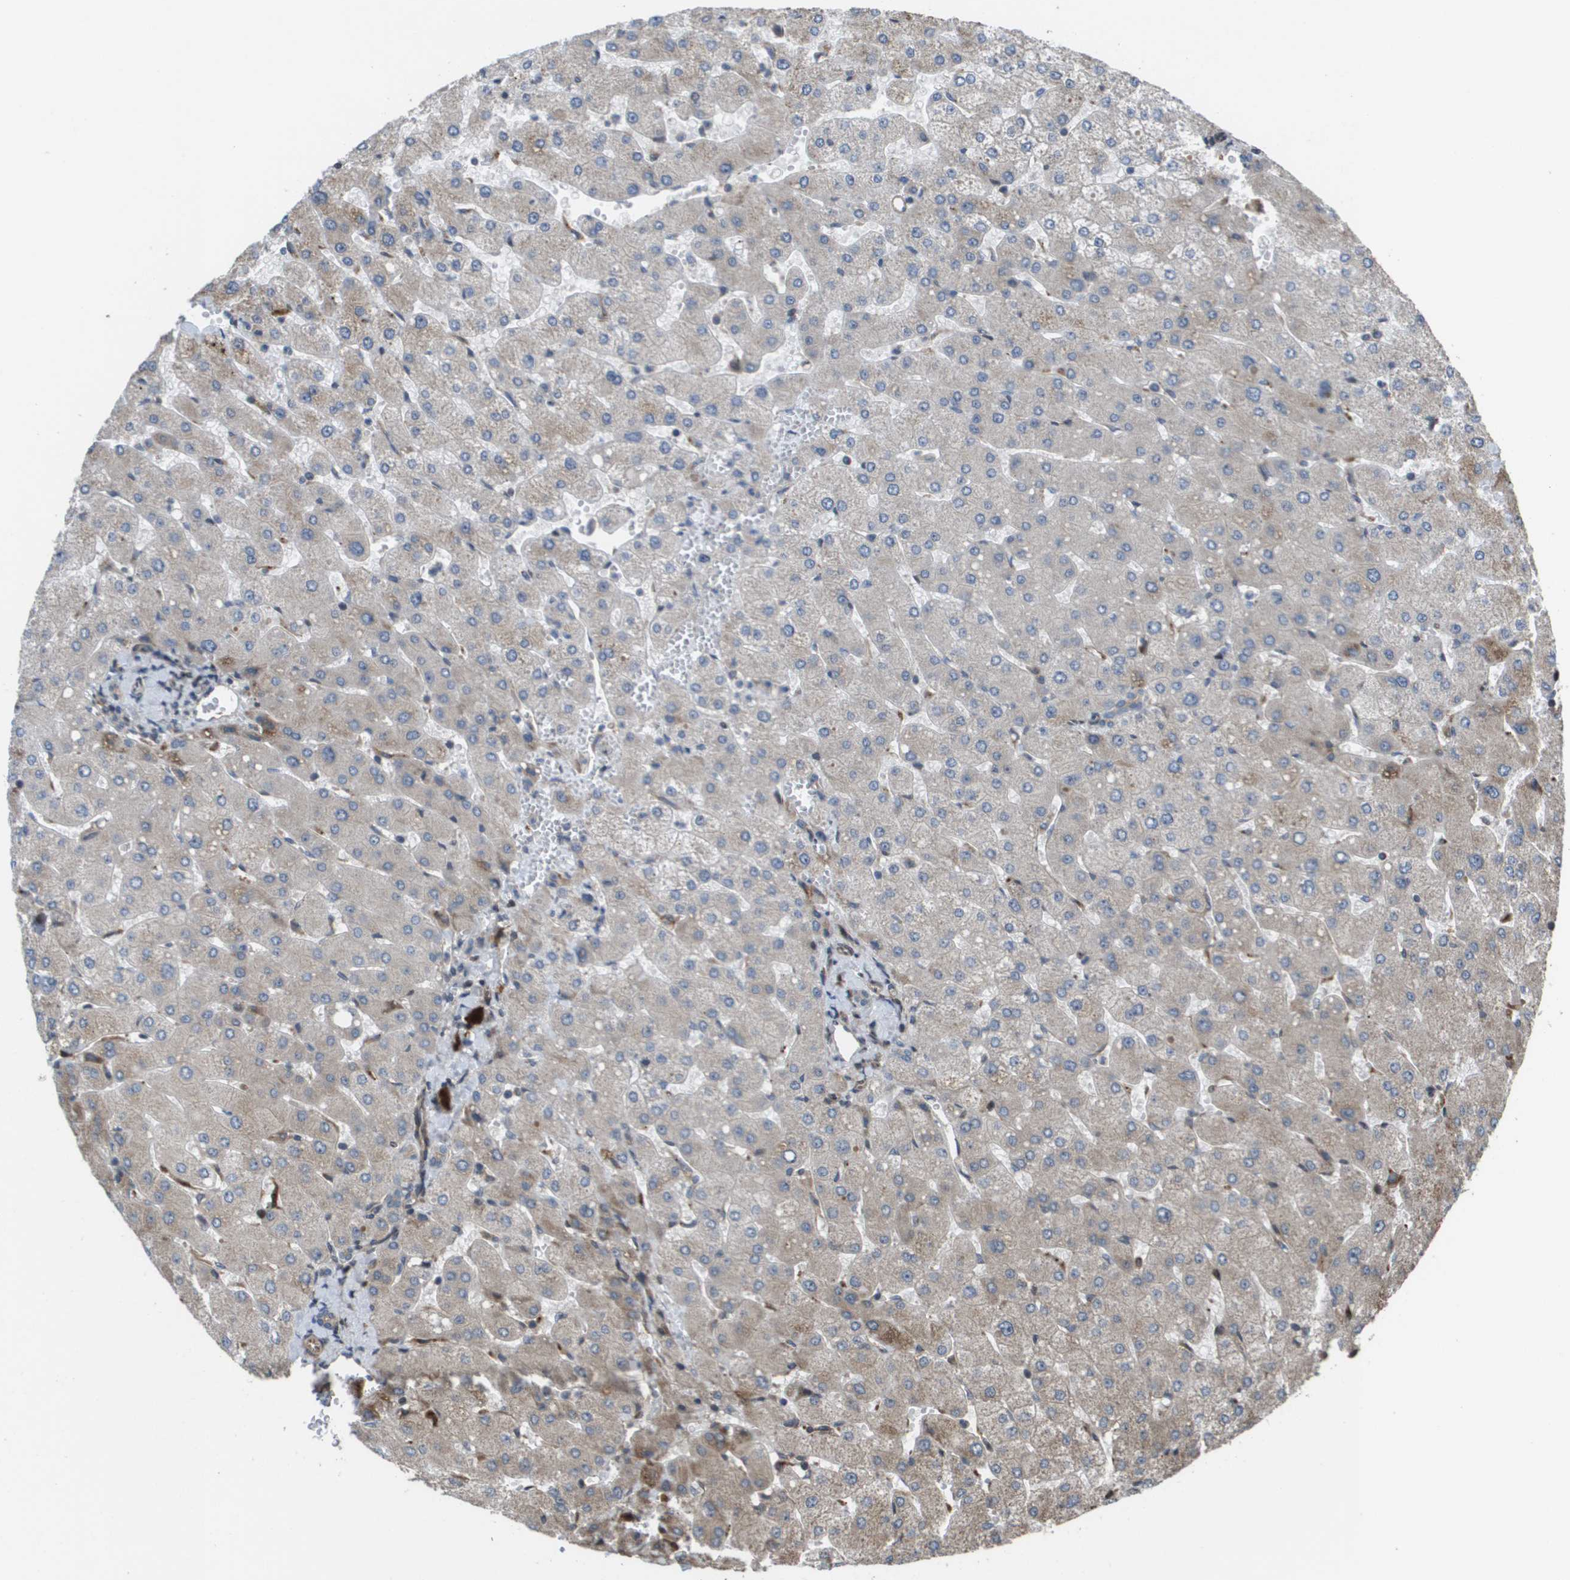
{"staining": {"intensity": "weak", "quantity": "<25%", "location": "cytoplasmic/membranous"}, "tissue": "liver", "cell_type": "Cholangiocytes", "image_type": "normal", "snomed": [{"axis": "morphology", "description": "Normal tissue, NOS"}, {"axis": "topography", "description": "Liver"}], "caption": "Liver stained for a protein using immunohistochemistry demonstrates no expression cholangiocytes.", "gene": "AXIN2", "patient": {"sex": "male", "age": 55}}